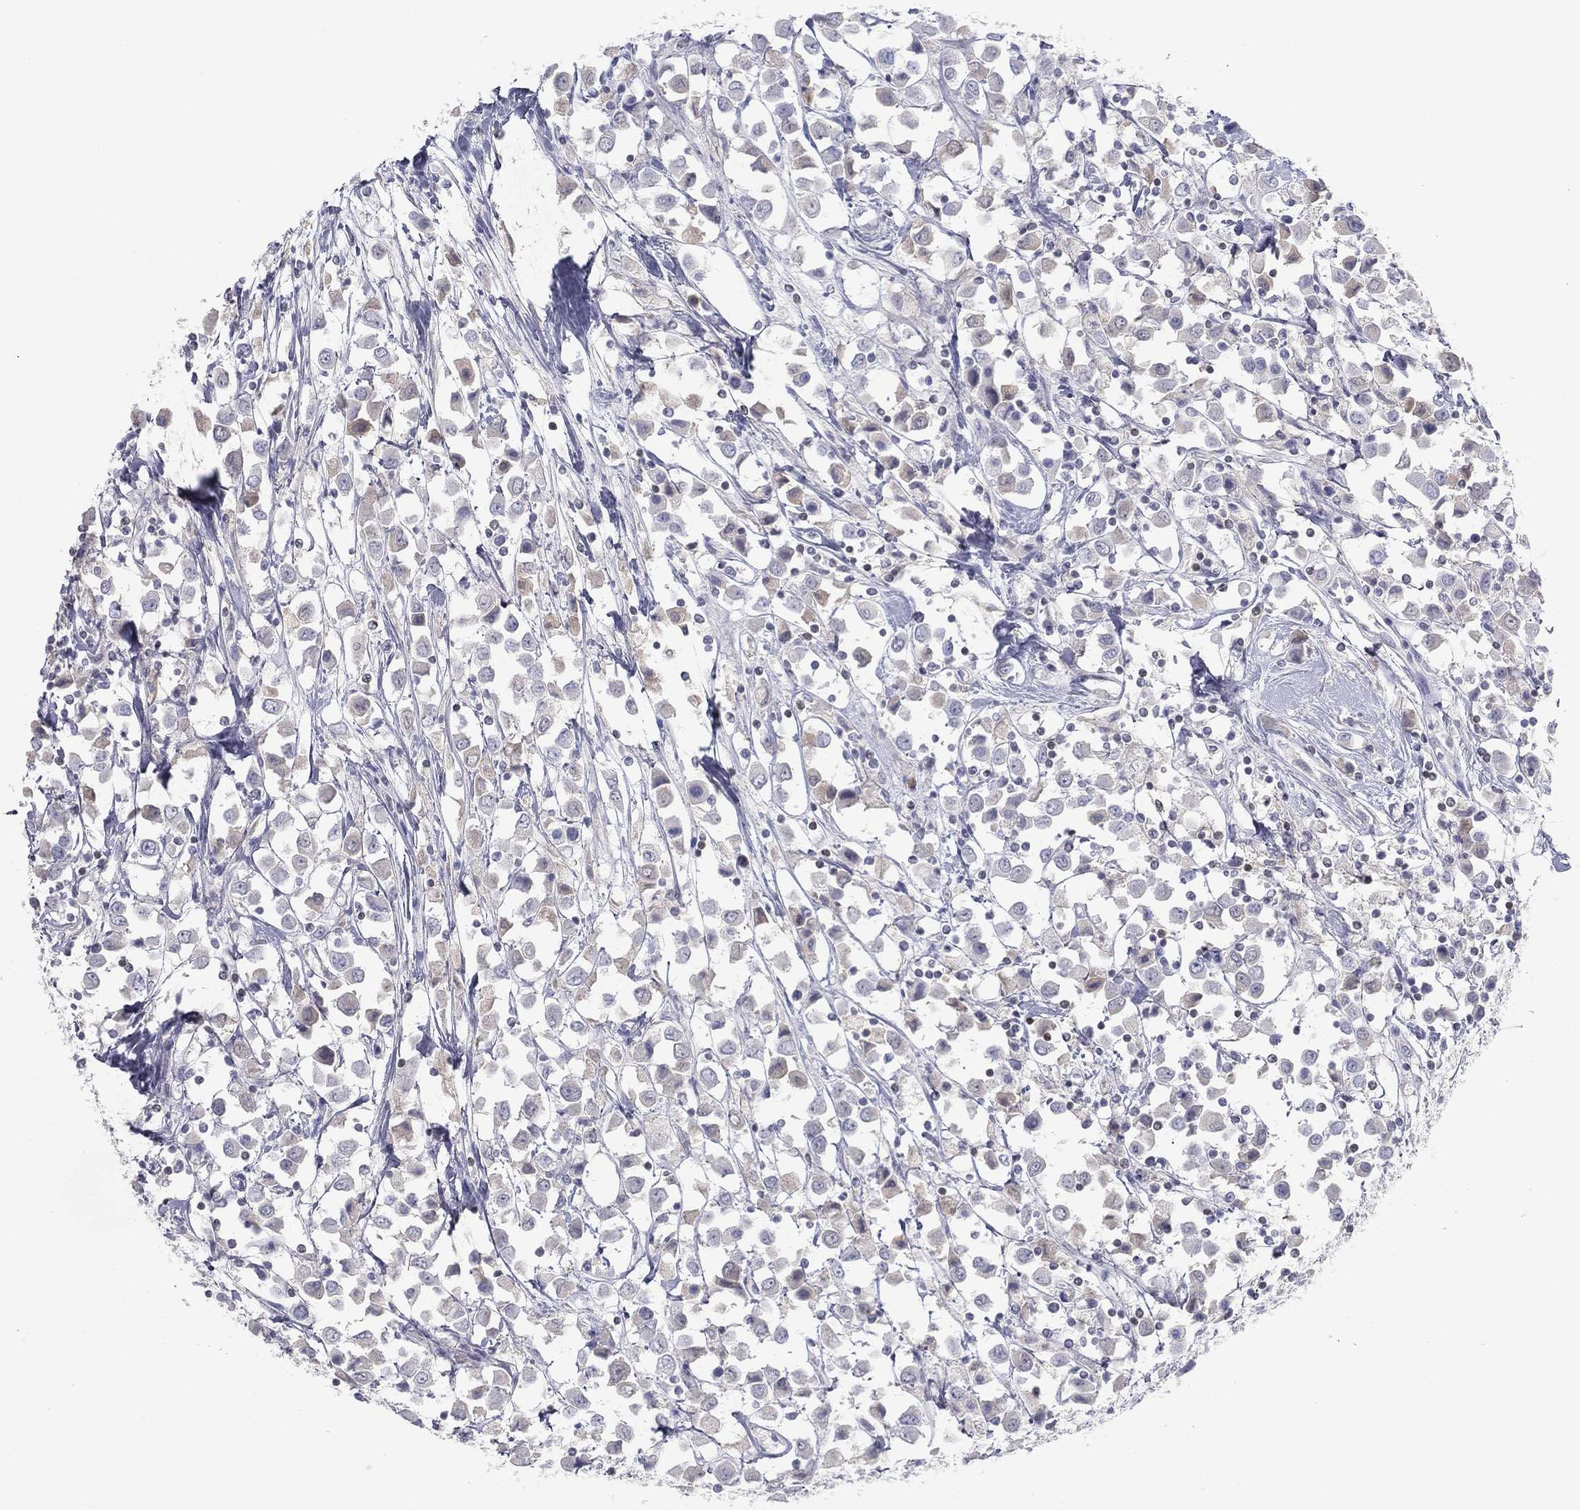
{"staining": {"intensity": "negative", "quantity": "none", "location": "none"}, "tissue": "breast cancer", "cell_type": "Tumor cells", "image_type": "cancer", "snomed": [{"axis": "morphology", "description": "Duct carcinoma"}, {"axis": "topography", "description": "Breast"}], "caption": "Histopathology image shows no significant protein staining in tumor cells of breast cancer.", "gene": "CPT1B", "patient": {"sex": "female", "age": 61}}